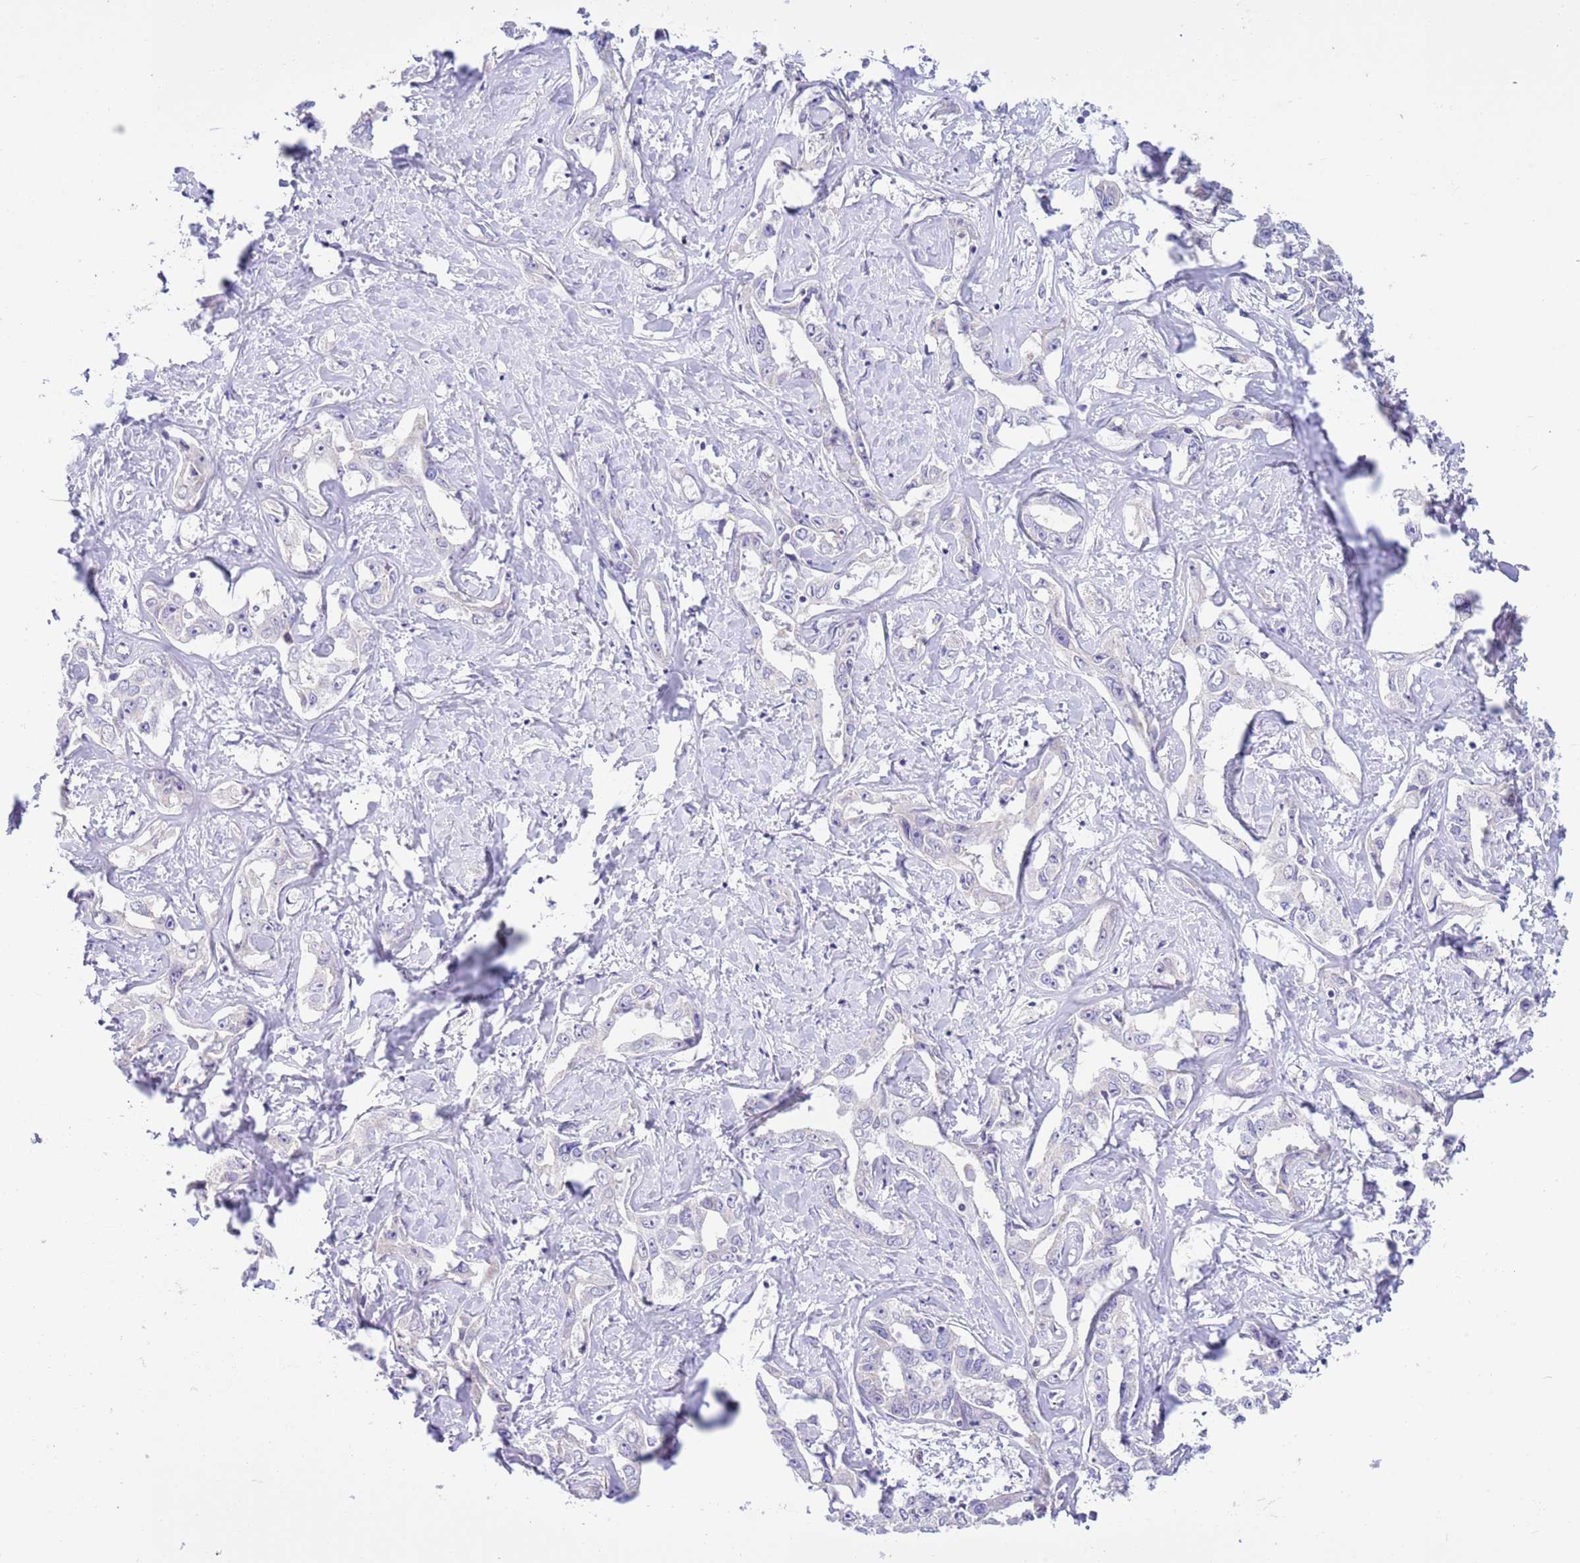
{"staining": {"intensity": "negative", "quantity": "none", "location": "none"}, "tissue": "liver cancer", "cell_type": "Tumor cells", "image_type": "cancer", "snomed": [{"axis": "morphology", "description": "Cholangiocarcinoma"}, {"axis": "topography", "description": "Liver"}], "caption": "Liver cancer (cholangiocarcinoma) was stained to show a protein in brown. There is no significant positivity in tumor cells. The staining was performed using DAB to visualize the protein expression in brown, while the nuclei were stained in blue with hematoxylin (Magnification: 20x).", "gene": "NET1", "patient": {"sex": "male", "age": 59}}